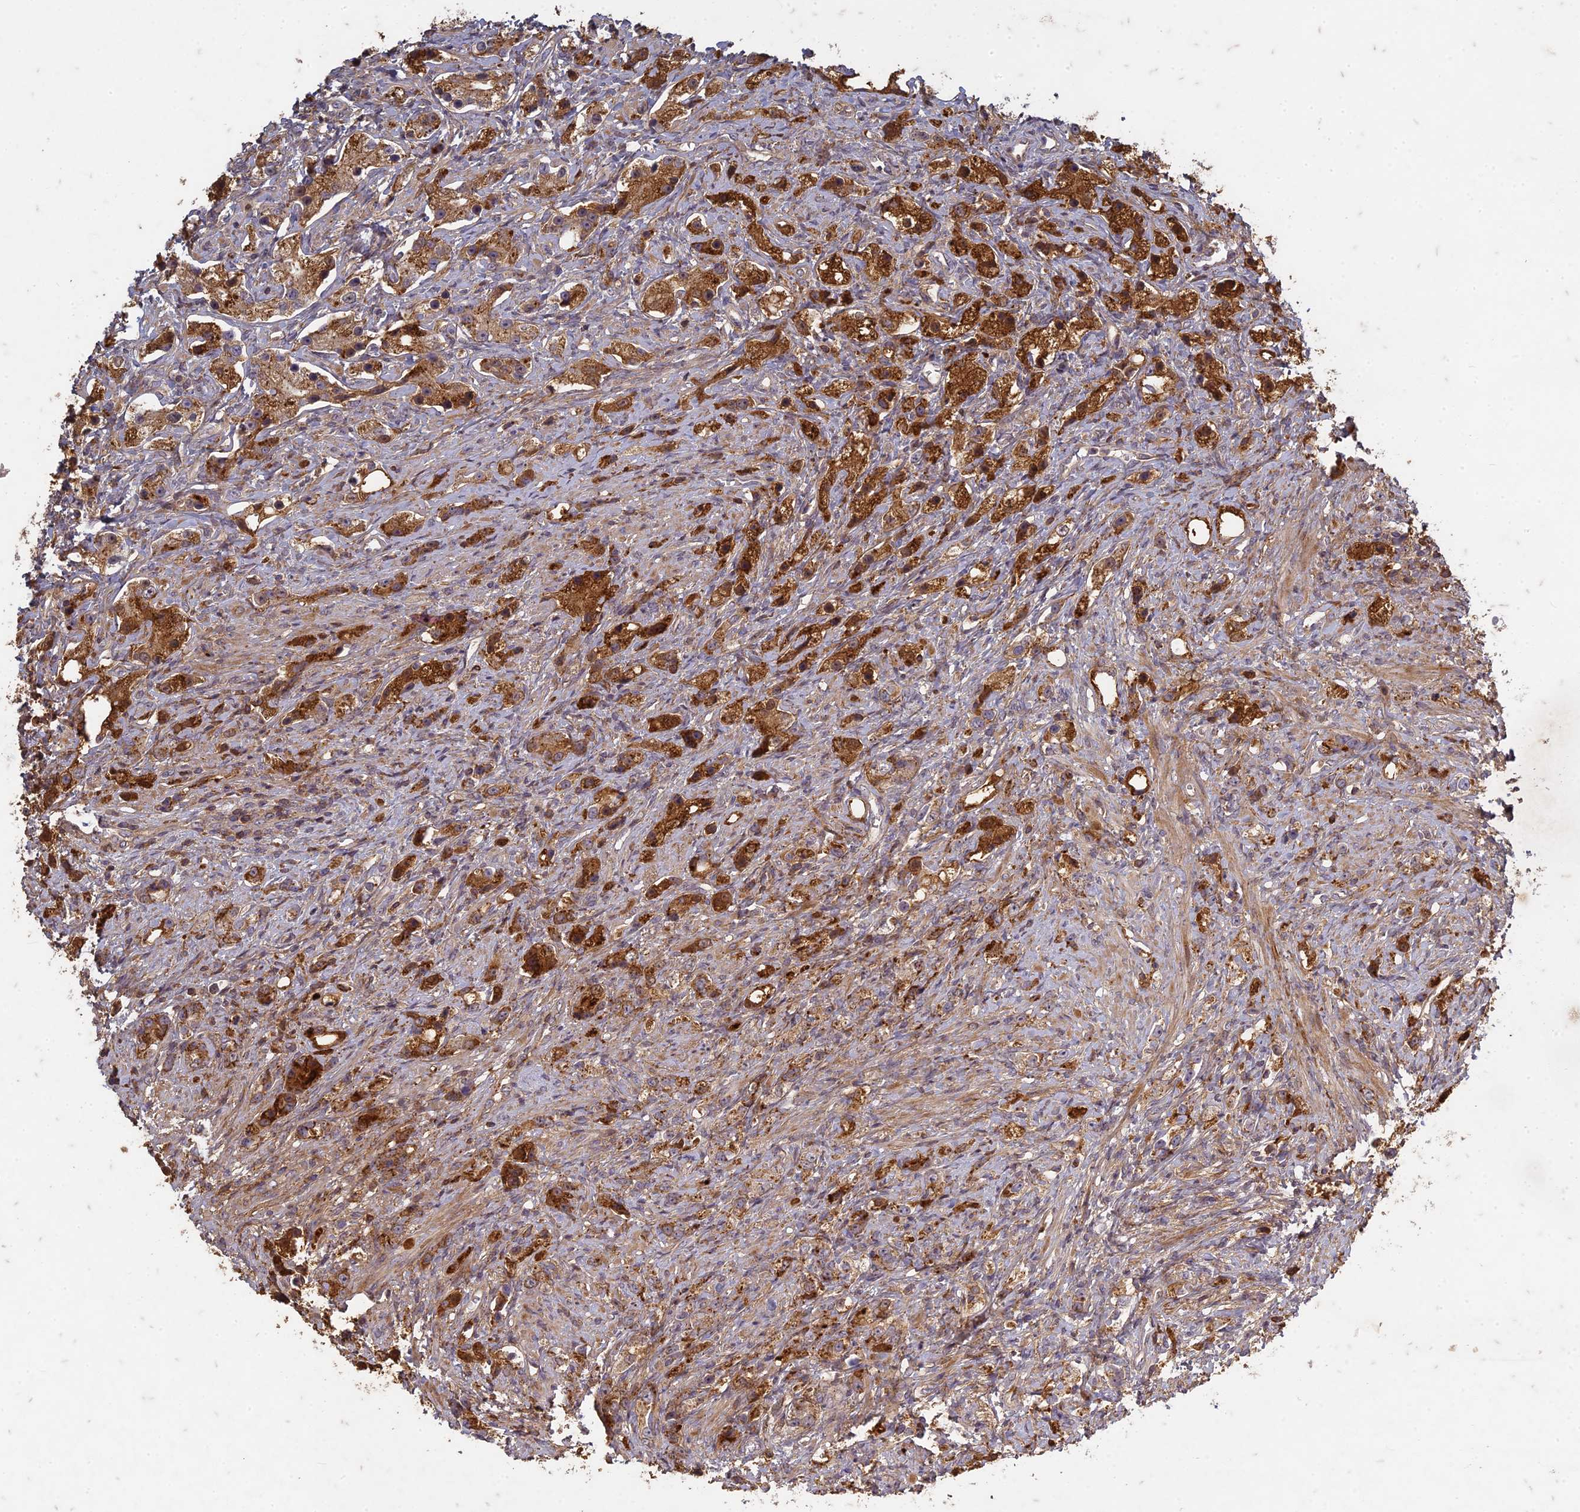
{"staining": {"intensity": "moderate", "quantity": ">75%", "location": "cytoplasmic/membranous"}, "tissue": "prostate cancer", "cell_type": "Tumor cells", "image_type": "cancer", "snomed": [{"axis": "morphology", "description": "Adenocarcinoma, High grade"}, {"axis": "topography", "description": "Prostate"}], "caption": "An immunohistochemistry image of neoplastic tissue is shown. Protein staining in brown highlights moderate cytoplasmic/membranous positivity in prostate cancer within tumor cells.", "gene": "TCF25", "patient": {"sex": "male", "age": 63}}